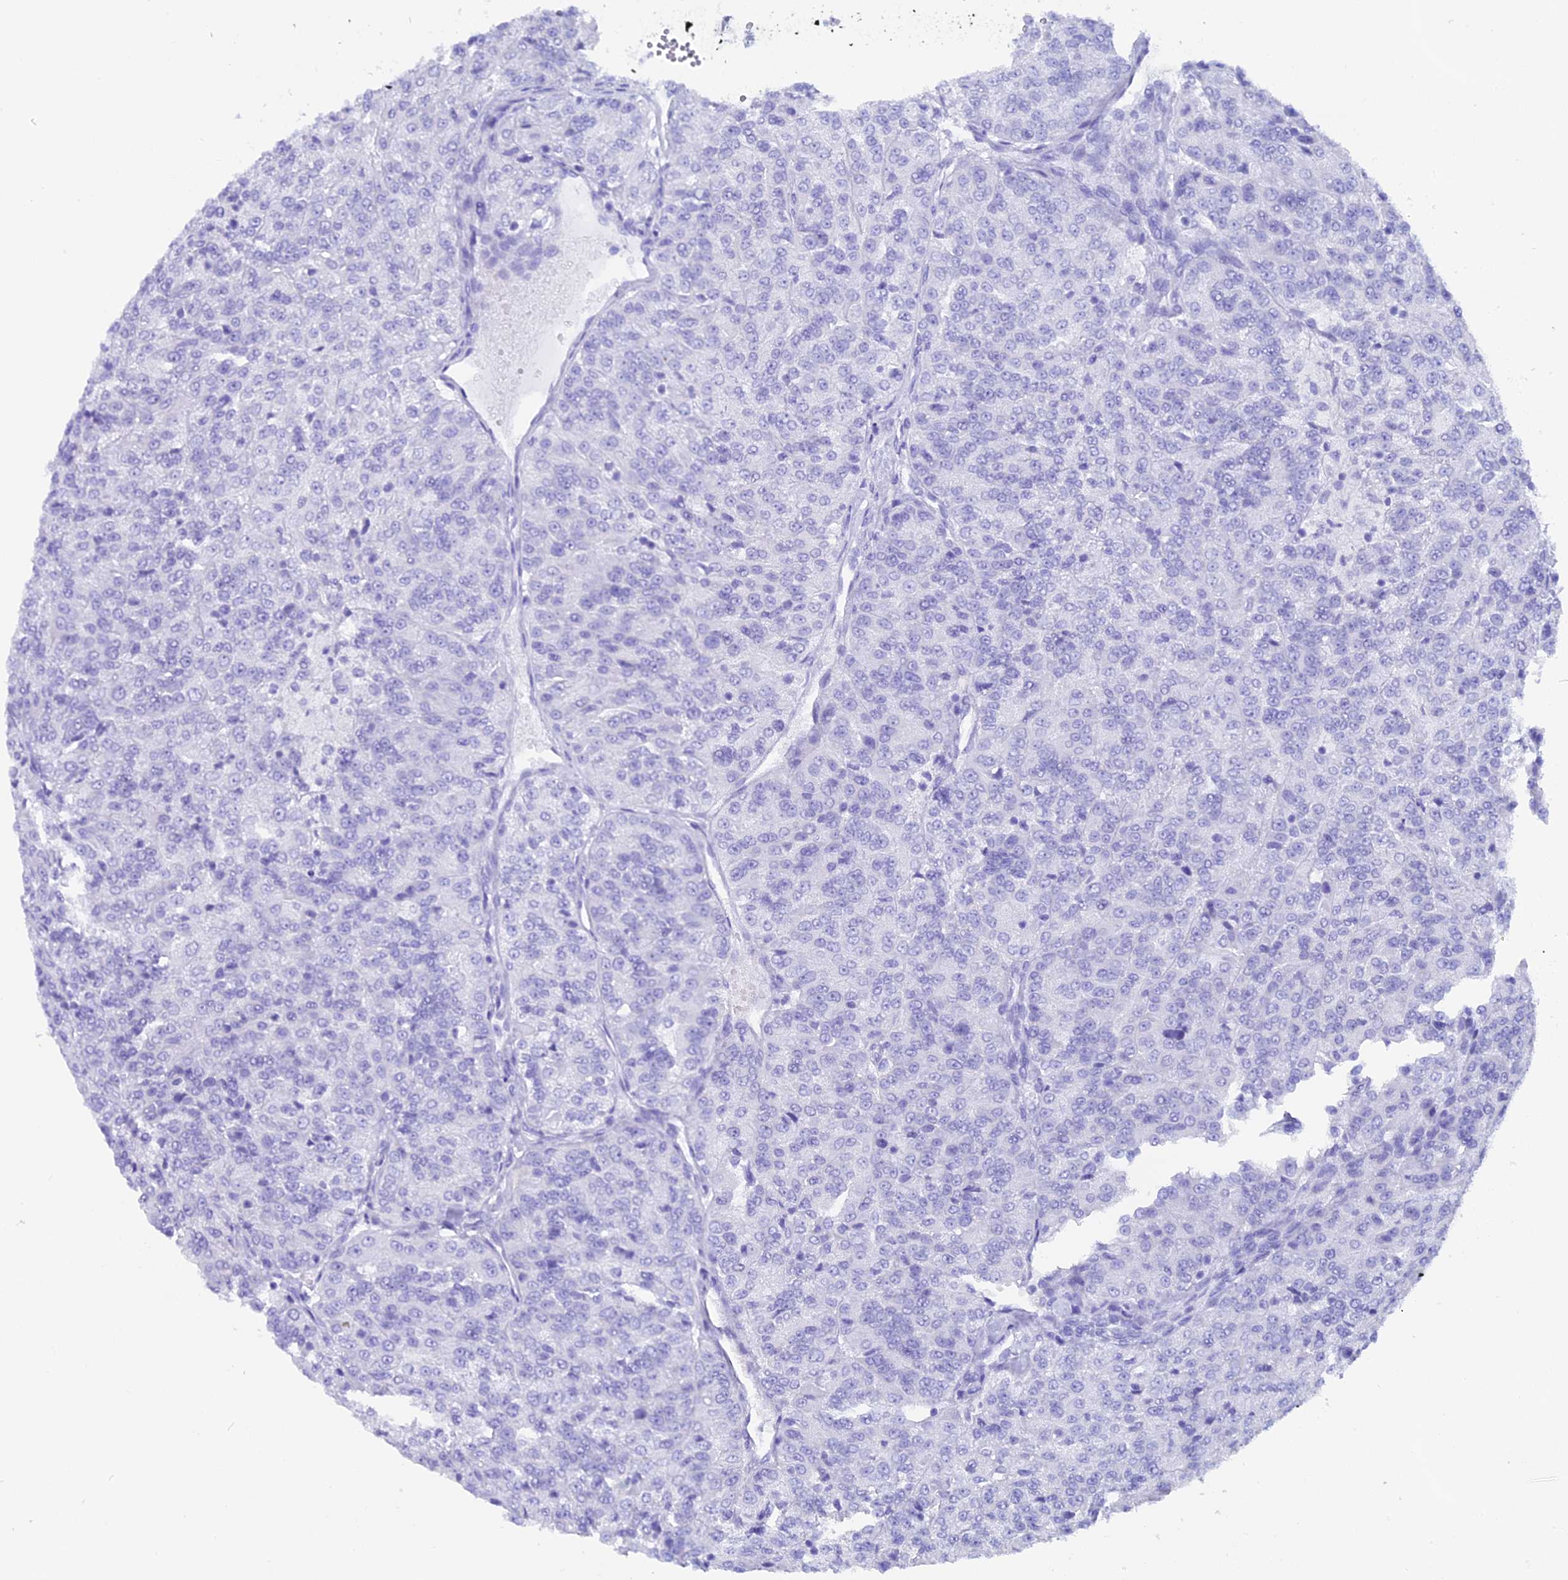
{"staining": {"intensity": "negative", "quantity": "none", "location": "none"}, "tissue": "renal cancer", "cell_type": "Tumor cells", "image_type": "cancer", "snomed": [{"axis": "morphology", "description": "Adenocarcinoma, NOS"}, {"axis": "topography", "description": "Kidney"}], "caption": "Photomicrograph shows no significant protein positivity in tumor cells of adenocarcinoma (renal).", "gene": "ANKRD29", "patient": {"sex": "female", "age": 63}}